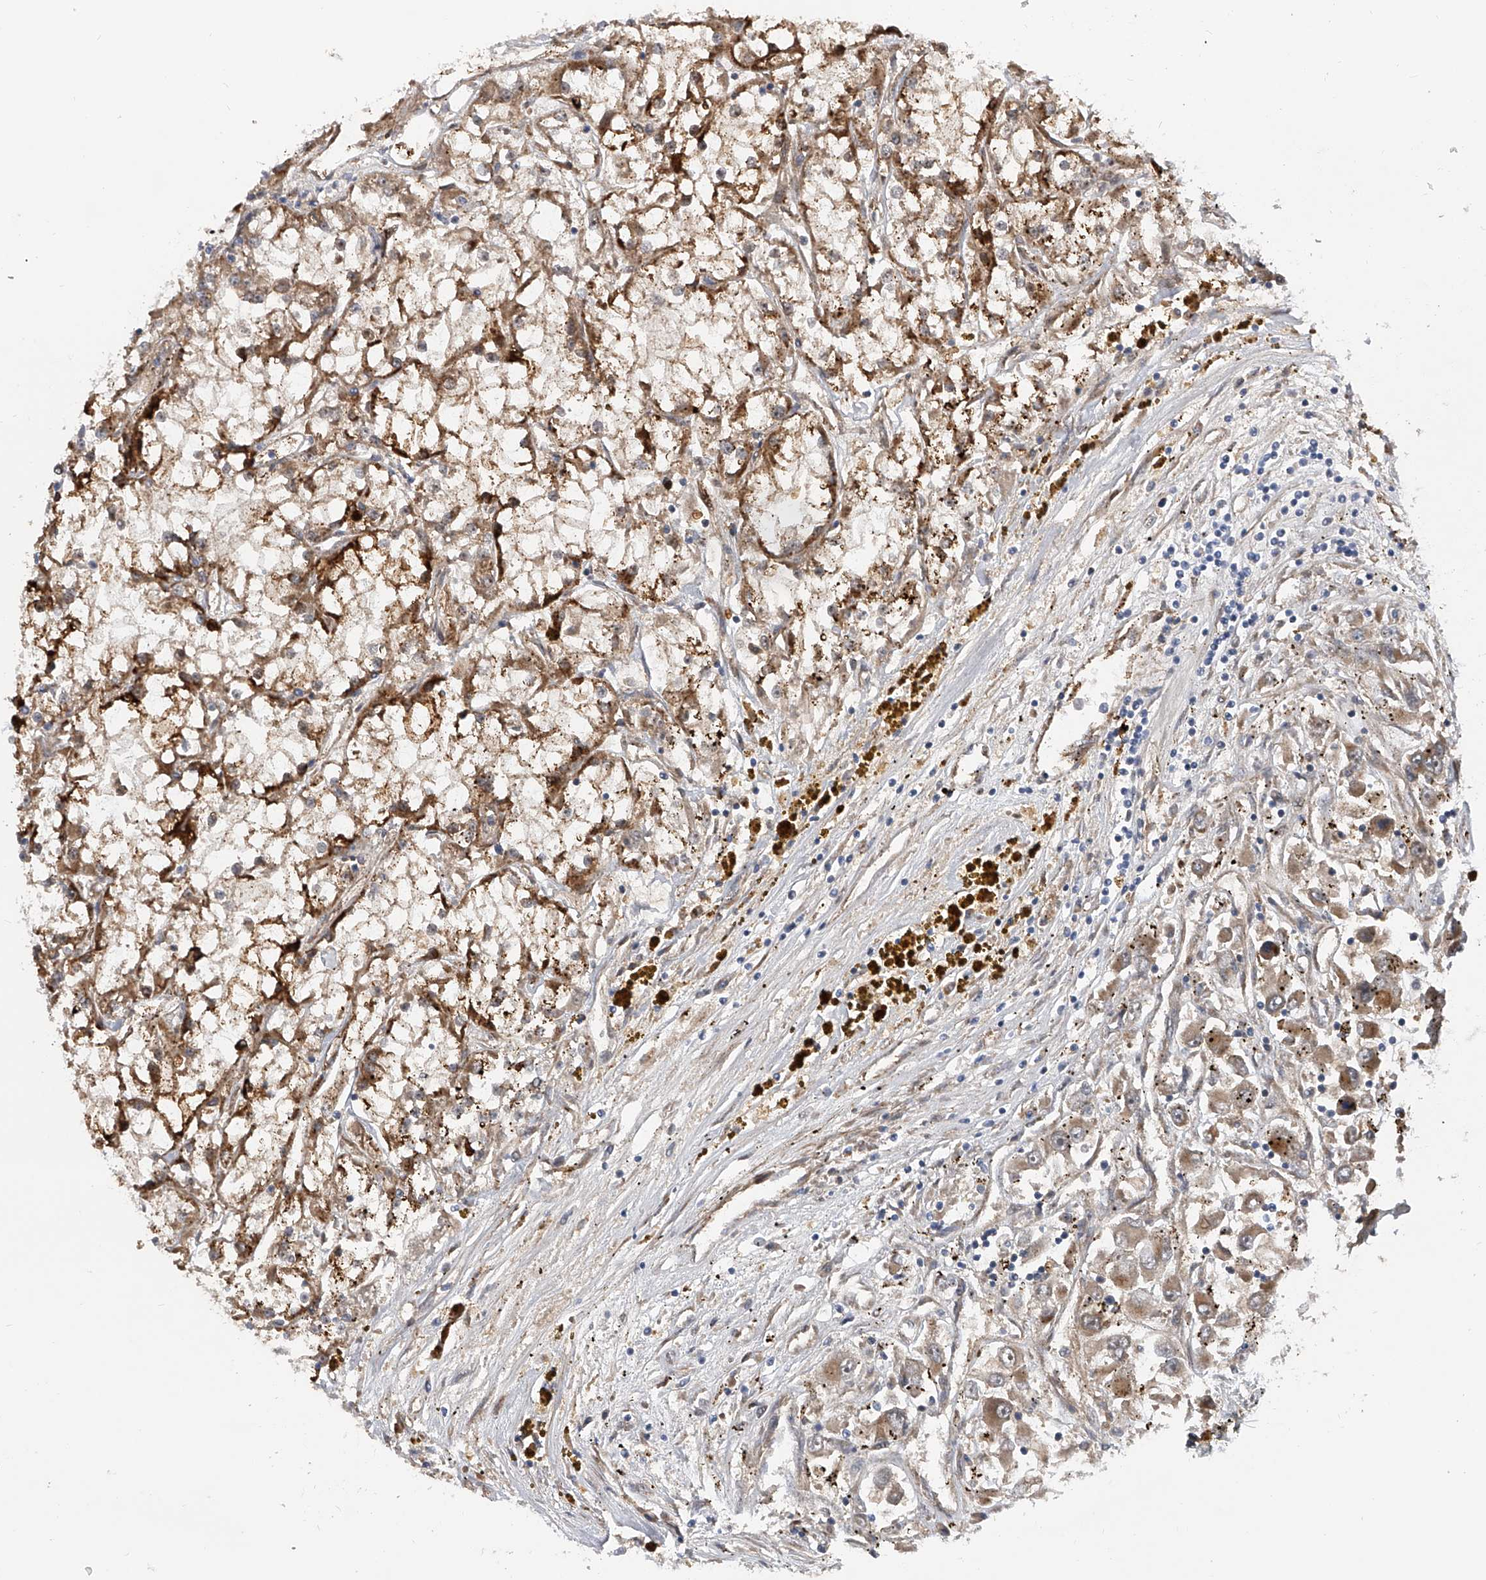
{"staining": {"intensity": "moderate", "quantity": ">75%", "location": "cytoplasmic/membranous"}, "tissue": "renal cancer", "cell_type": "Tumor cells", "image_type": "cancer", "snomed": [{"axis": "morphology", "description": "Adenocarcinoma, NOS"}, {"axis": "topography", "description": "Kidney"}], "caption": "Human renal cancer stained for a protein (brown) exhibits moderate cytoplasmic/membranous positive staining in about >75% of tumor cells.", "gene": "PDSS2", "patient": {"sex": "female", "age": 52}}